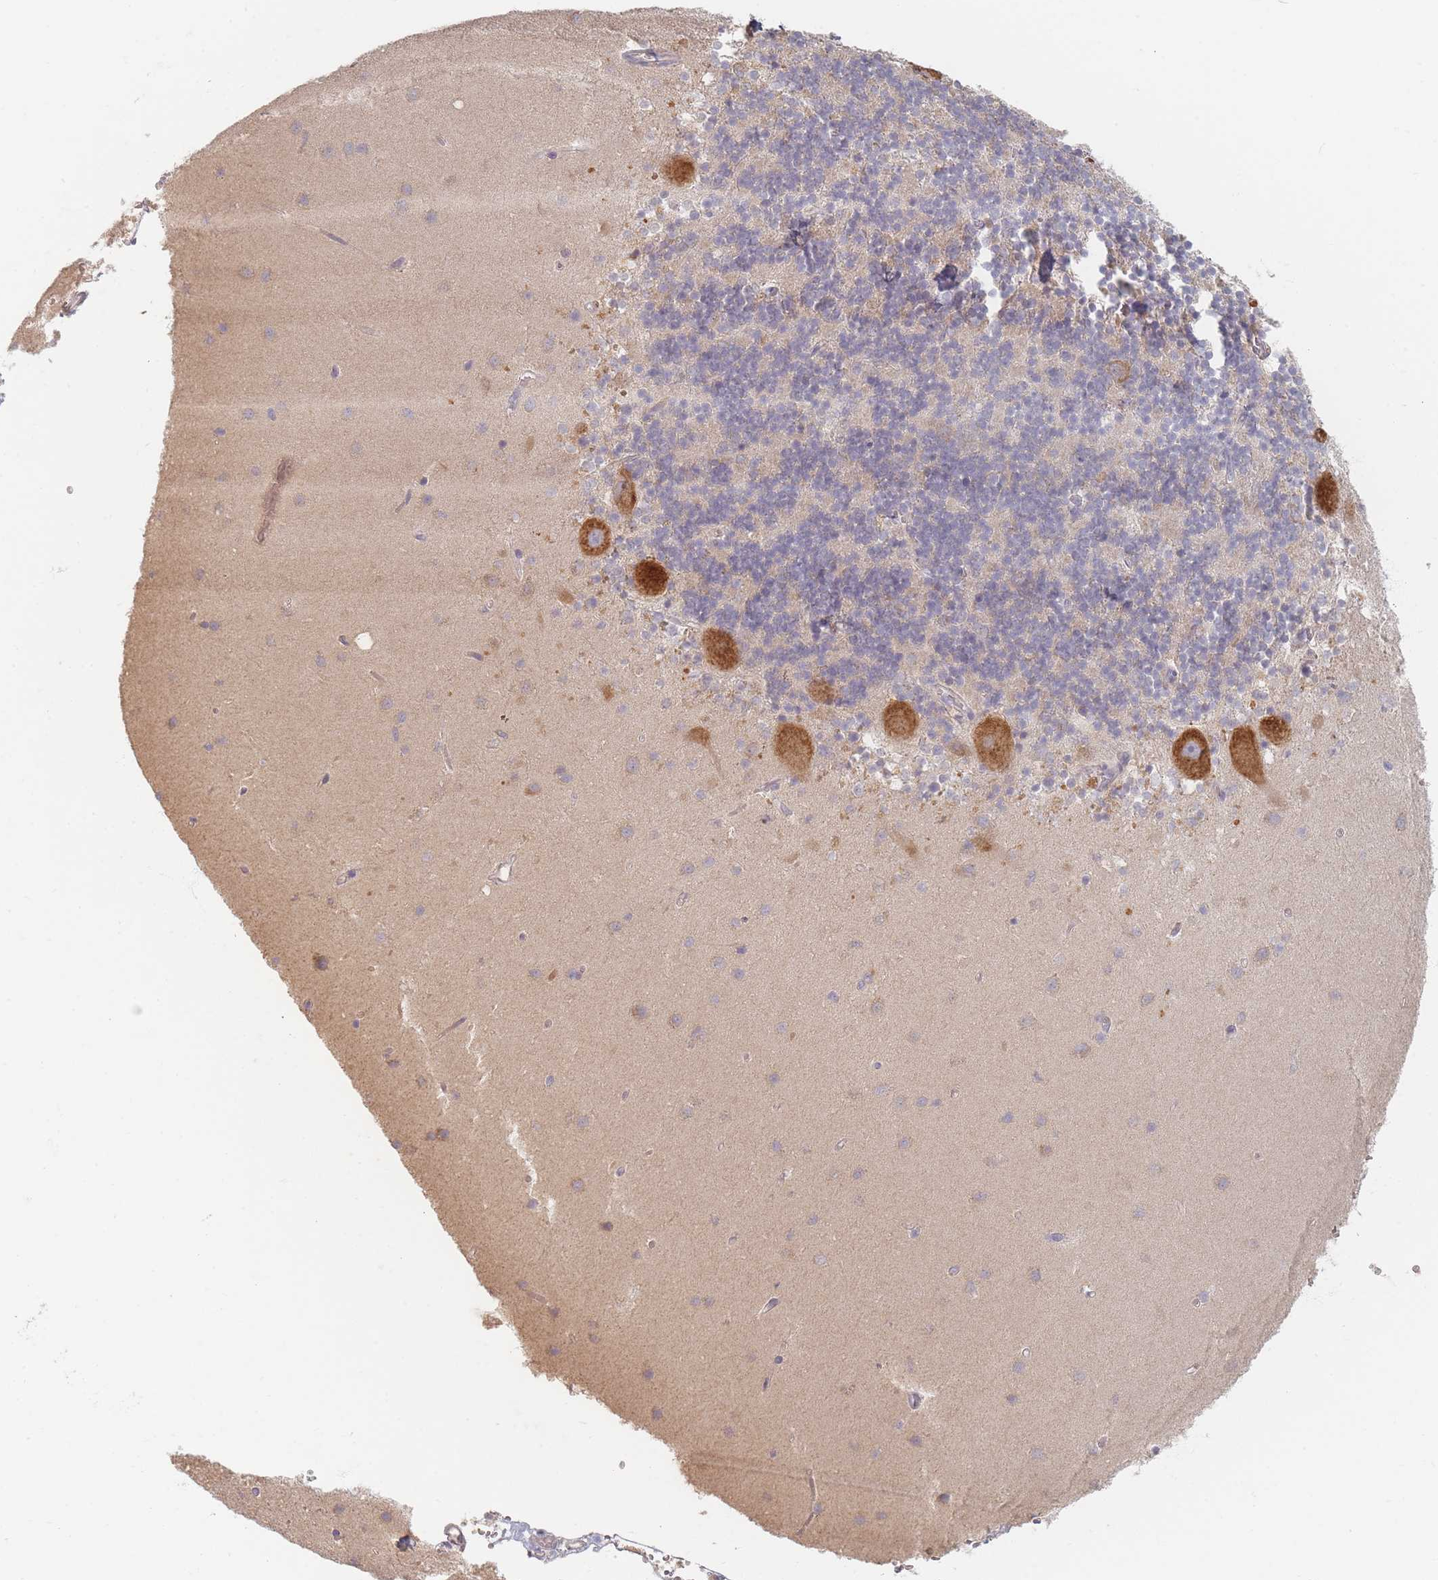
{"staining": {"intensity": "moderate", "quantity": "<25%", "location": "cytoplasmic/membranous"}, "tissue": "cerebellum", "cell_type": "Cells in granular layer", "image_type": "normal", "snomed": [{"axis": "morphology", "description": "Normal tissue, NOS"}, {"axis": "topography", "description": "Cerebellum"}], "caption": "High-magnification brightfield microscopy of unremarkable cerebellum stained with DAB (brown) and counterstained with hematoxylin (blue). cells in granular layer exhibit moderate cytoplasmic/membranous positivity is seen in about<25% of cells.", "gene": "SLC35F3", "patient": {"sex": "male", "age": 54}}